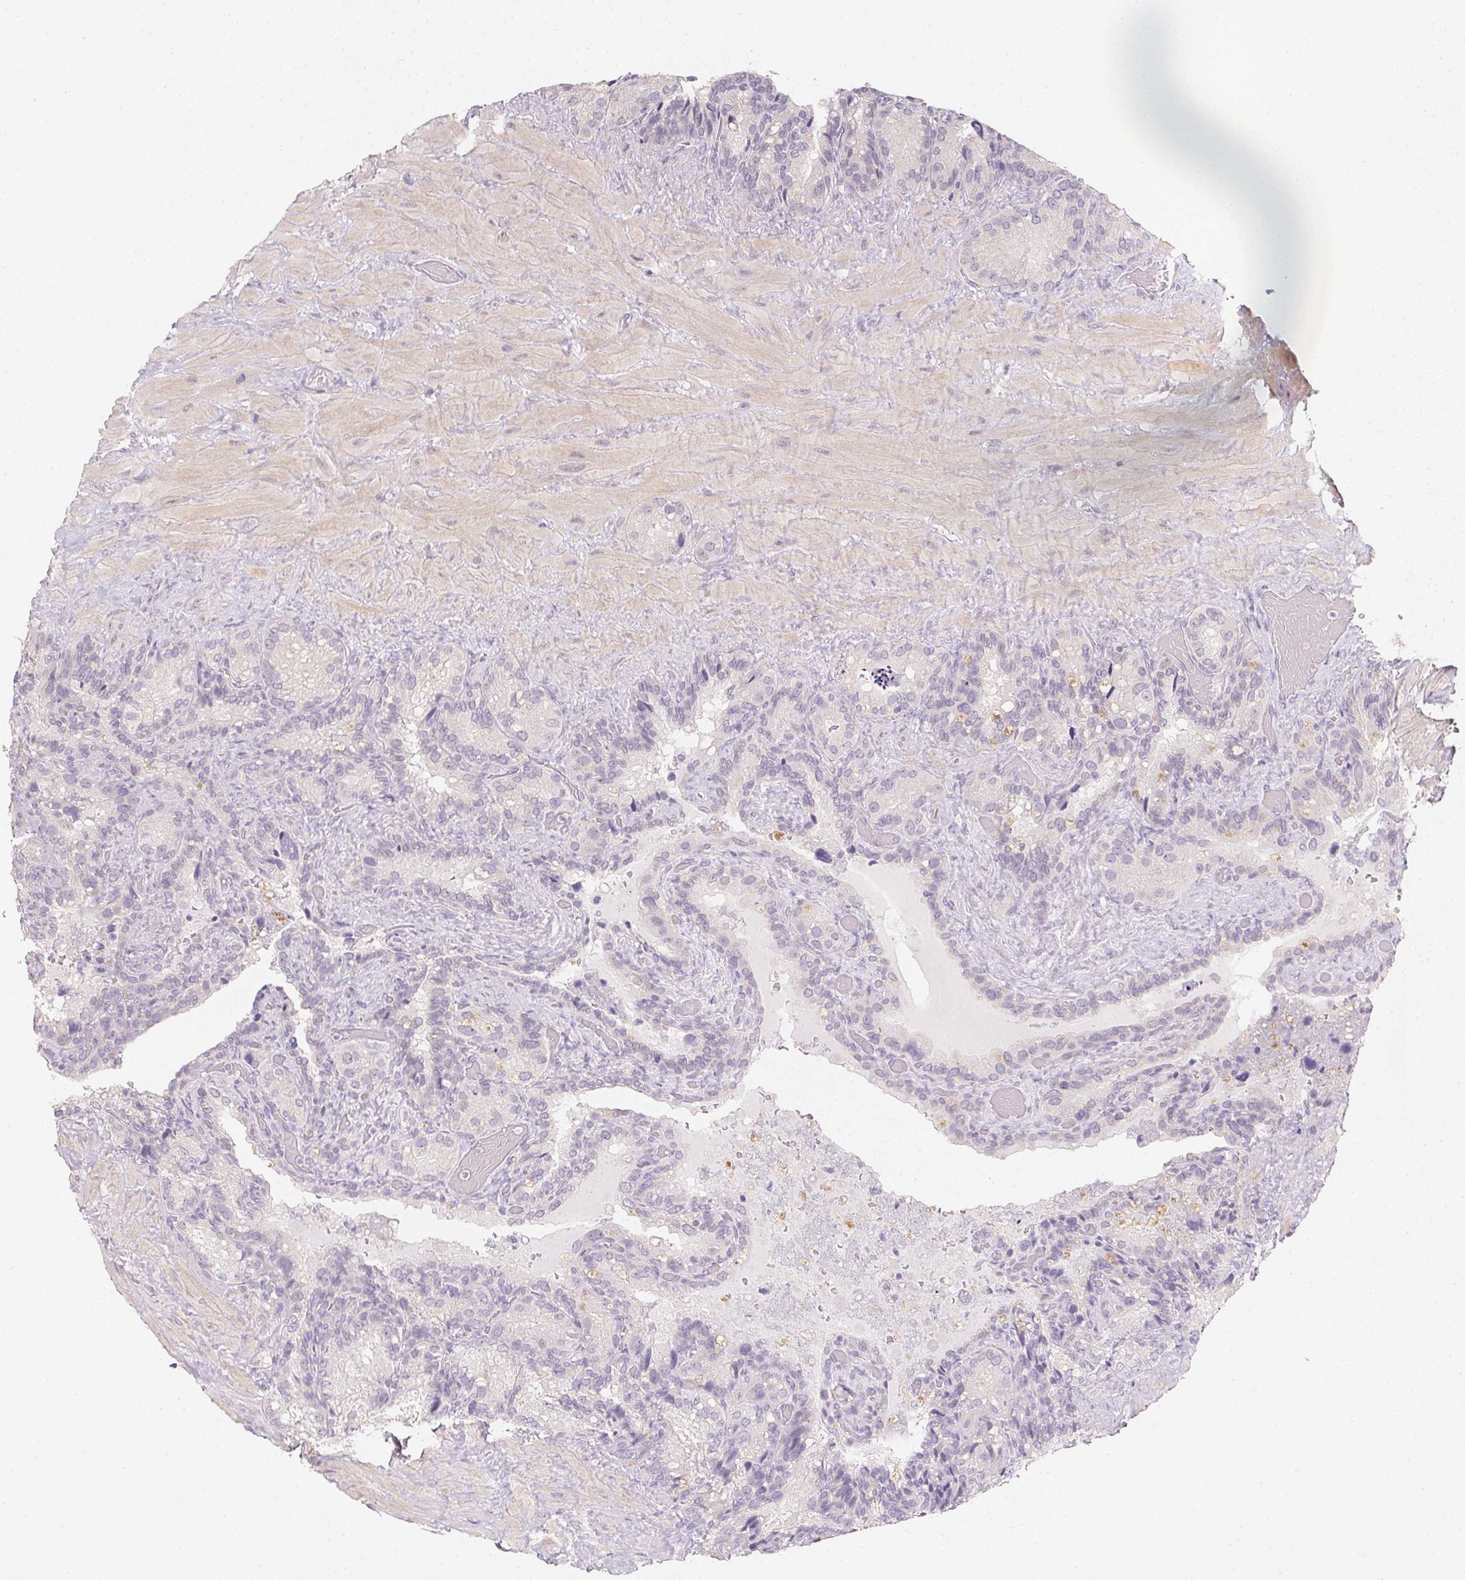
{"staining": {"intensity": "negative", "quantity": "none", "location": "none"}, "tissue": "seminal vesicle", "cell_type": "Glandular cells", "image_type": "normal", "snomed": [{"axis": "morphology", "description": "Normal tissue, NOS"}, {"axis": "topography", "description": "Seminal veicle"}], "caption": "Seminal vesicle was stained to show a protein in brown. There is no significant positivity in glandular cells.", "gene": "ZBBX", "patient": {"sex": "male", "age": 60}}